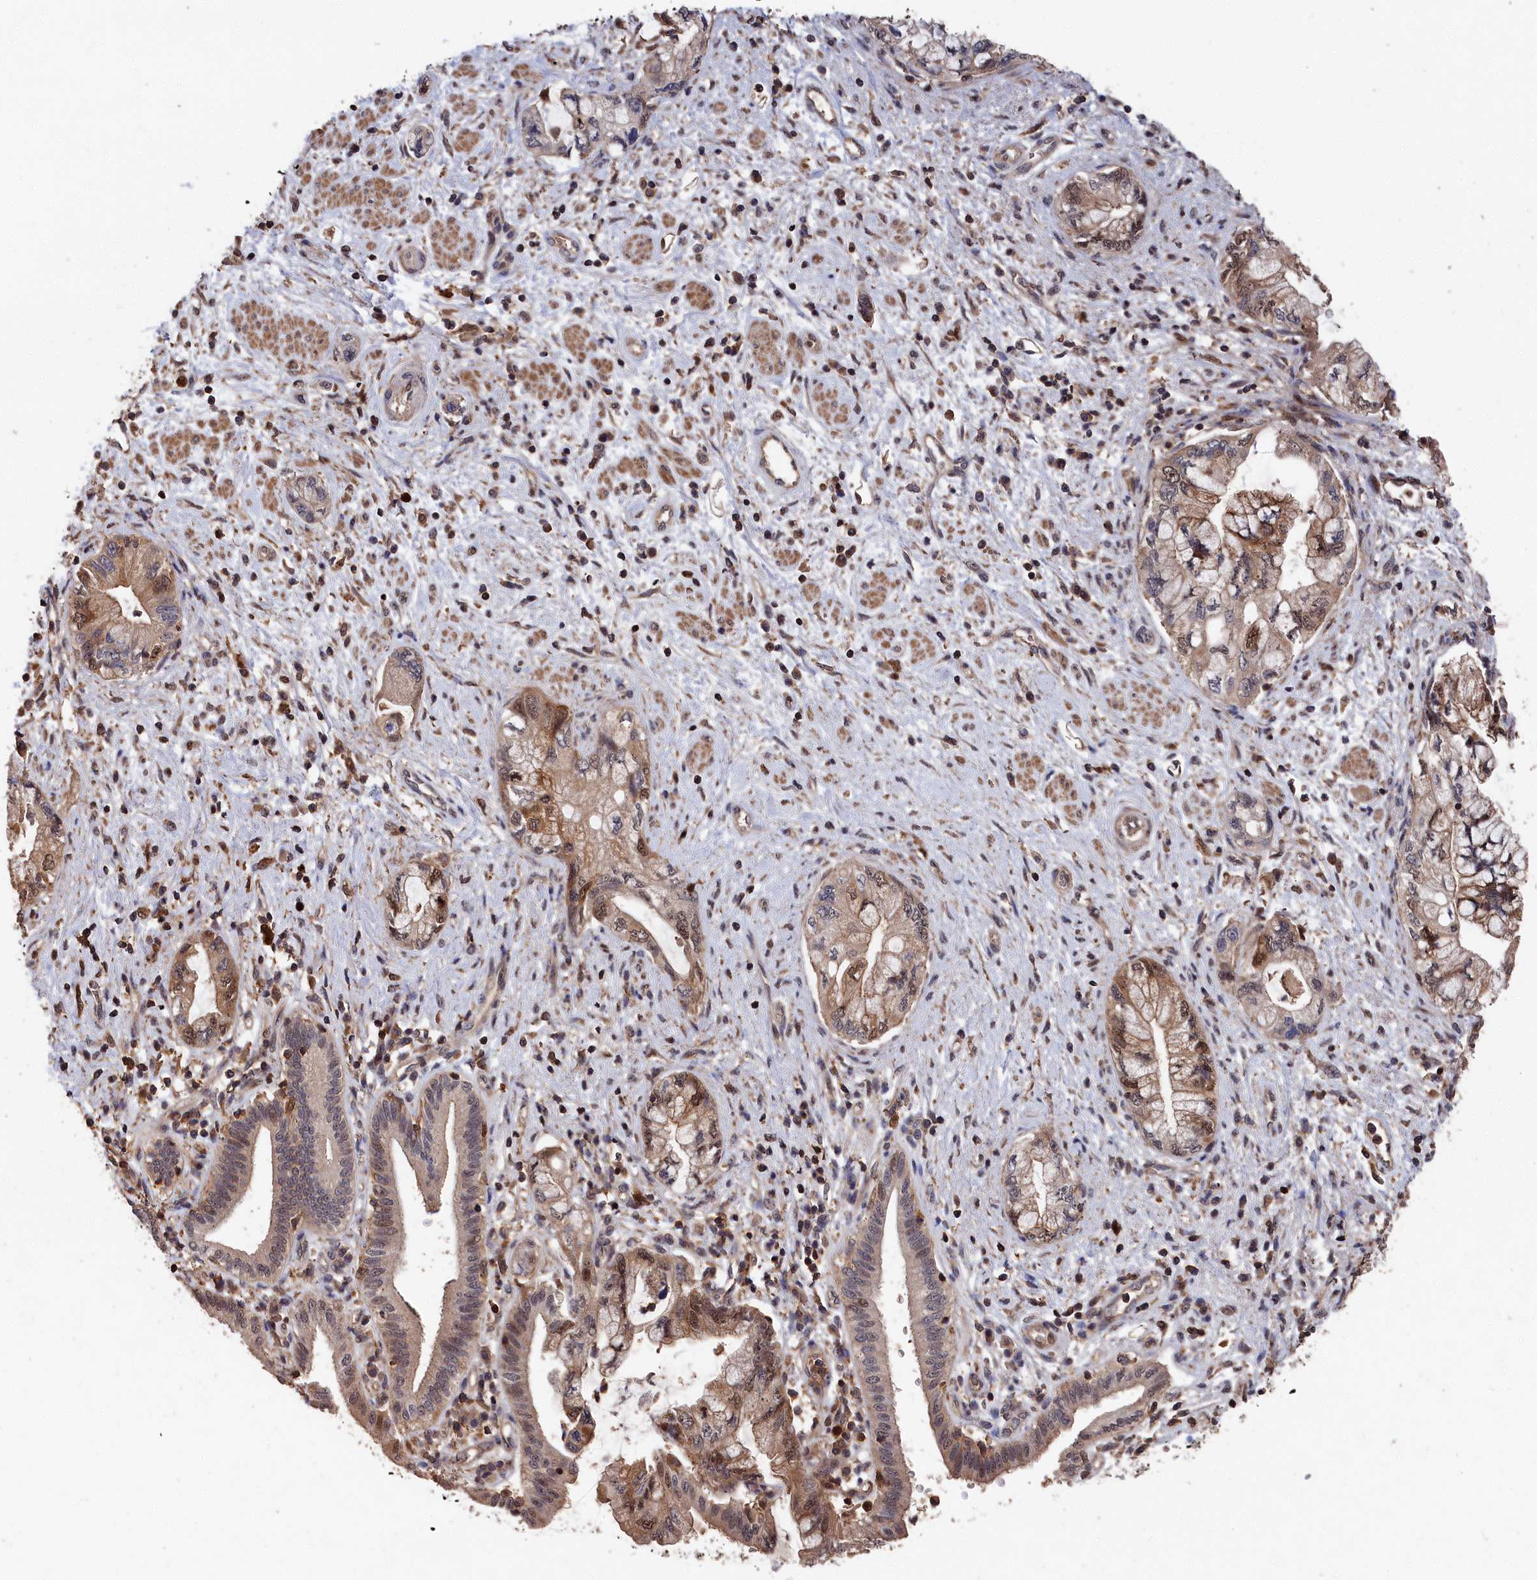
{"staining": {"intensity": "moderate", "quantity": "25%-75%", "location": "cytoplasmic/membranous,nuclear"}, "tissue": "pancreatic cancer", "cell_type": "Tumor cells", "image_type": "cancer", "snomed": [{"axis": "morphology", "description": "Adenocarcinoma, NOS"}, {"axis": "topography", "description": "Pancreas"}], "caption": "IHC (DAB (3,3'-diaminobenzidine)) staining of human pancreatic adenocarcinoma shows moderate cytoplasmic/membranous and nuclear protein staining in about 25%-75% of tumor cells.", "gene": "RMI2", "patient": {"sex": "female", "age": 73}}